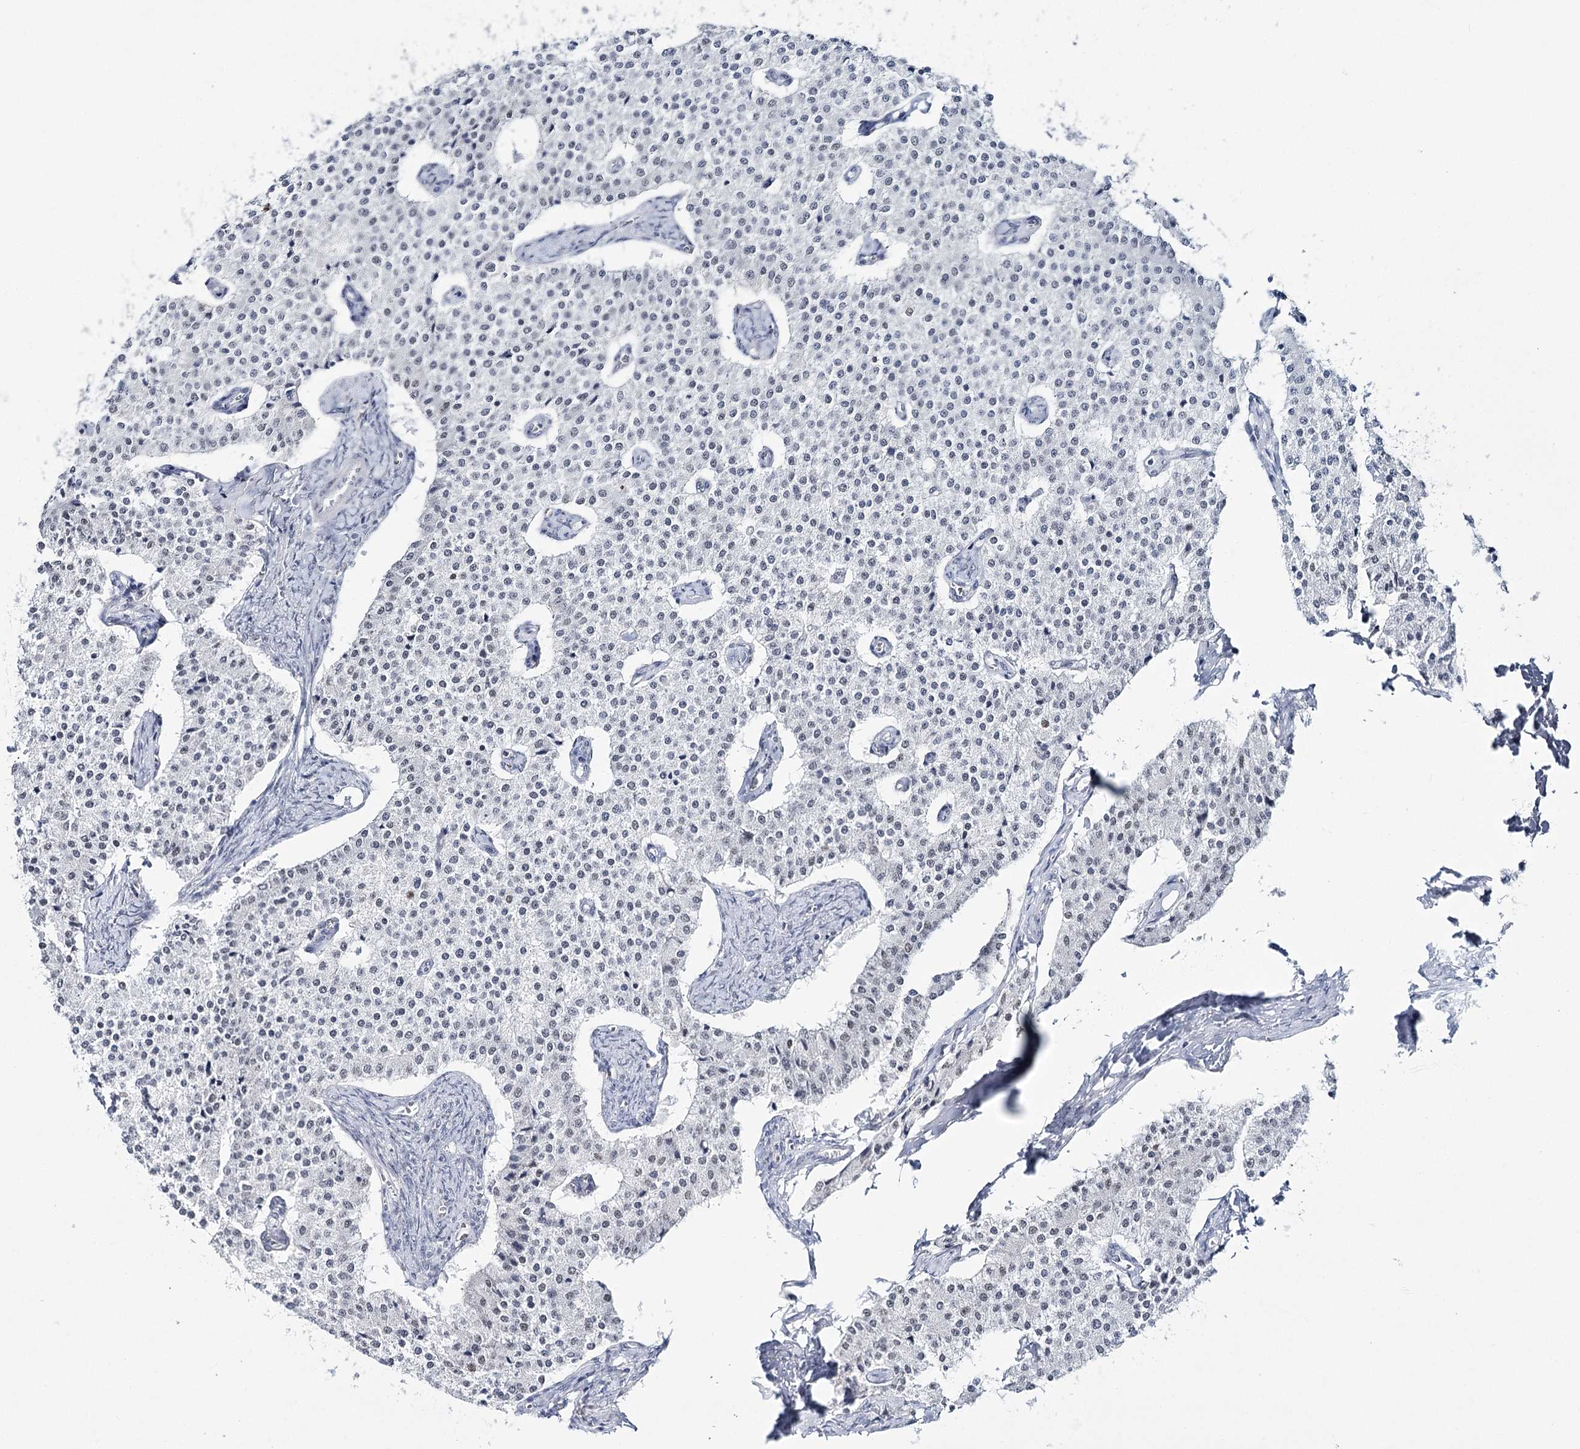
{"staining": {"intensity": "weak", "quantity": "25%-75%", "location": "nuclear"}, "tissue": "carcinoid", "cell_type": "Tumor cells", "image_type": "cancer", "snomed": [{"axis": "morphology", "description": "Carcinoid, malignant, NOS"}, {"axis": "topography", "description": "Colon"}], "caption": "Tumor cells reveal weak nuclear positivity in about 25%-75% of cells in carcinoid. (brown staining indicates protein expression, while blue staining denotes nuclei).", "gene": "ZC3H8", "patient": {"sex": "female", "age": 52}}